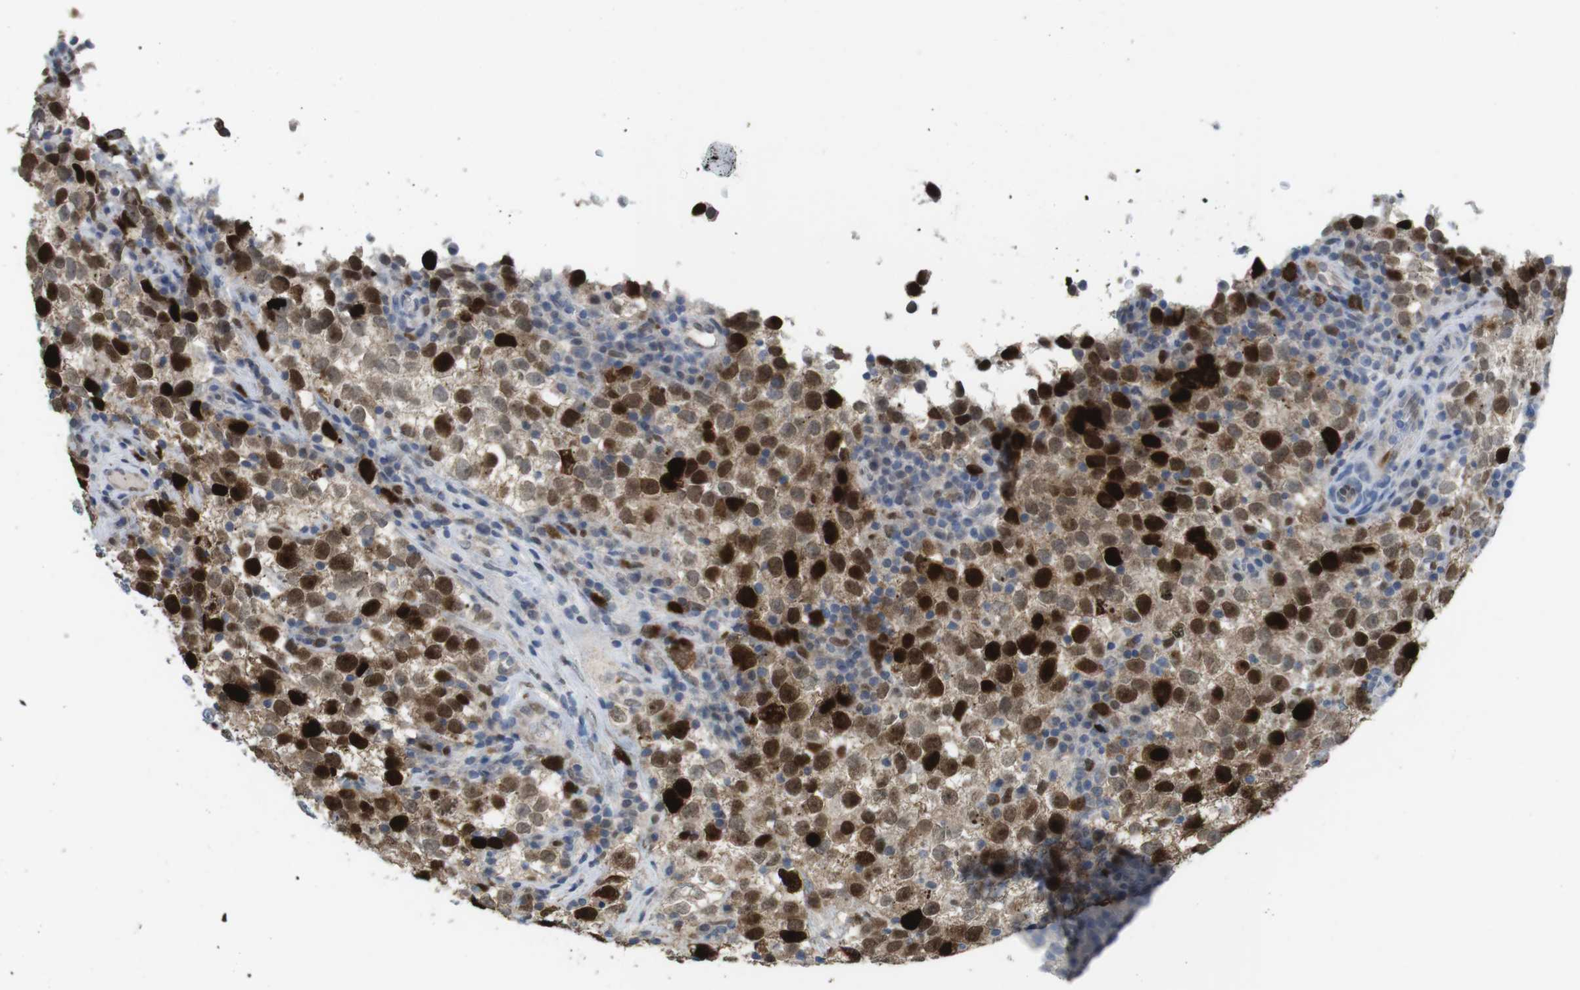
{"staining": {"intensity": "strong", "quantity": ">75%", "location": "nuclear"}, "tissue": "testis cancer", "cell_type": "Tumor cells", "image_type": "cancer", "snomed": [{"axis": "morphology", "description": "Seminoma, NOS"}, {"axis": "topography", "description": "Testis"}], "caption": "Immunohistochemistry (DAB (3,3'-diaminobenzidine)) staining of human seminoma (testis) demonstrates strong nuclear protein staining in about >75% of tumor cells.", "gene": "KPNA2", "patient": {"sex": "male", "age": 22}}